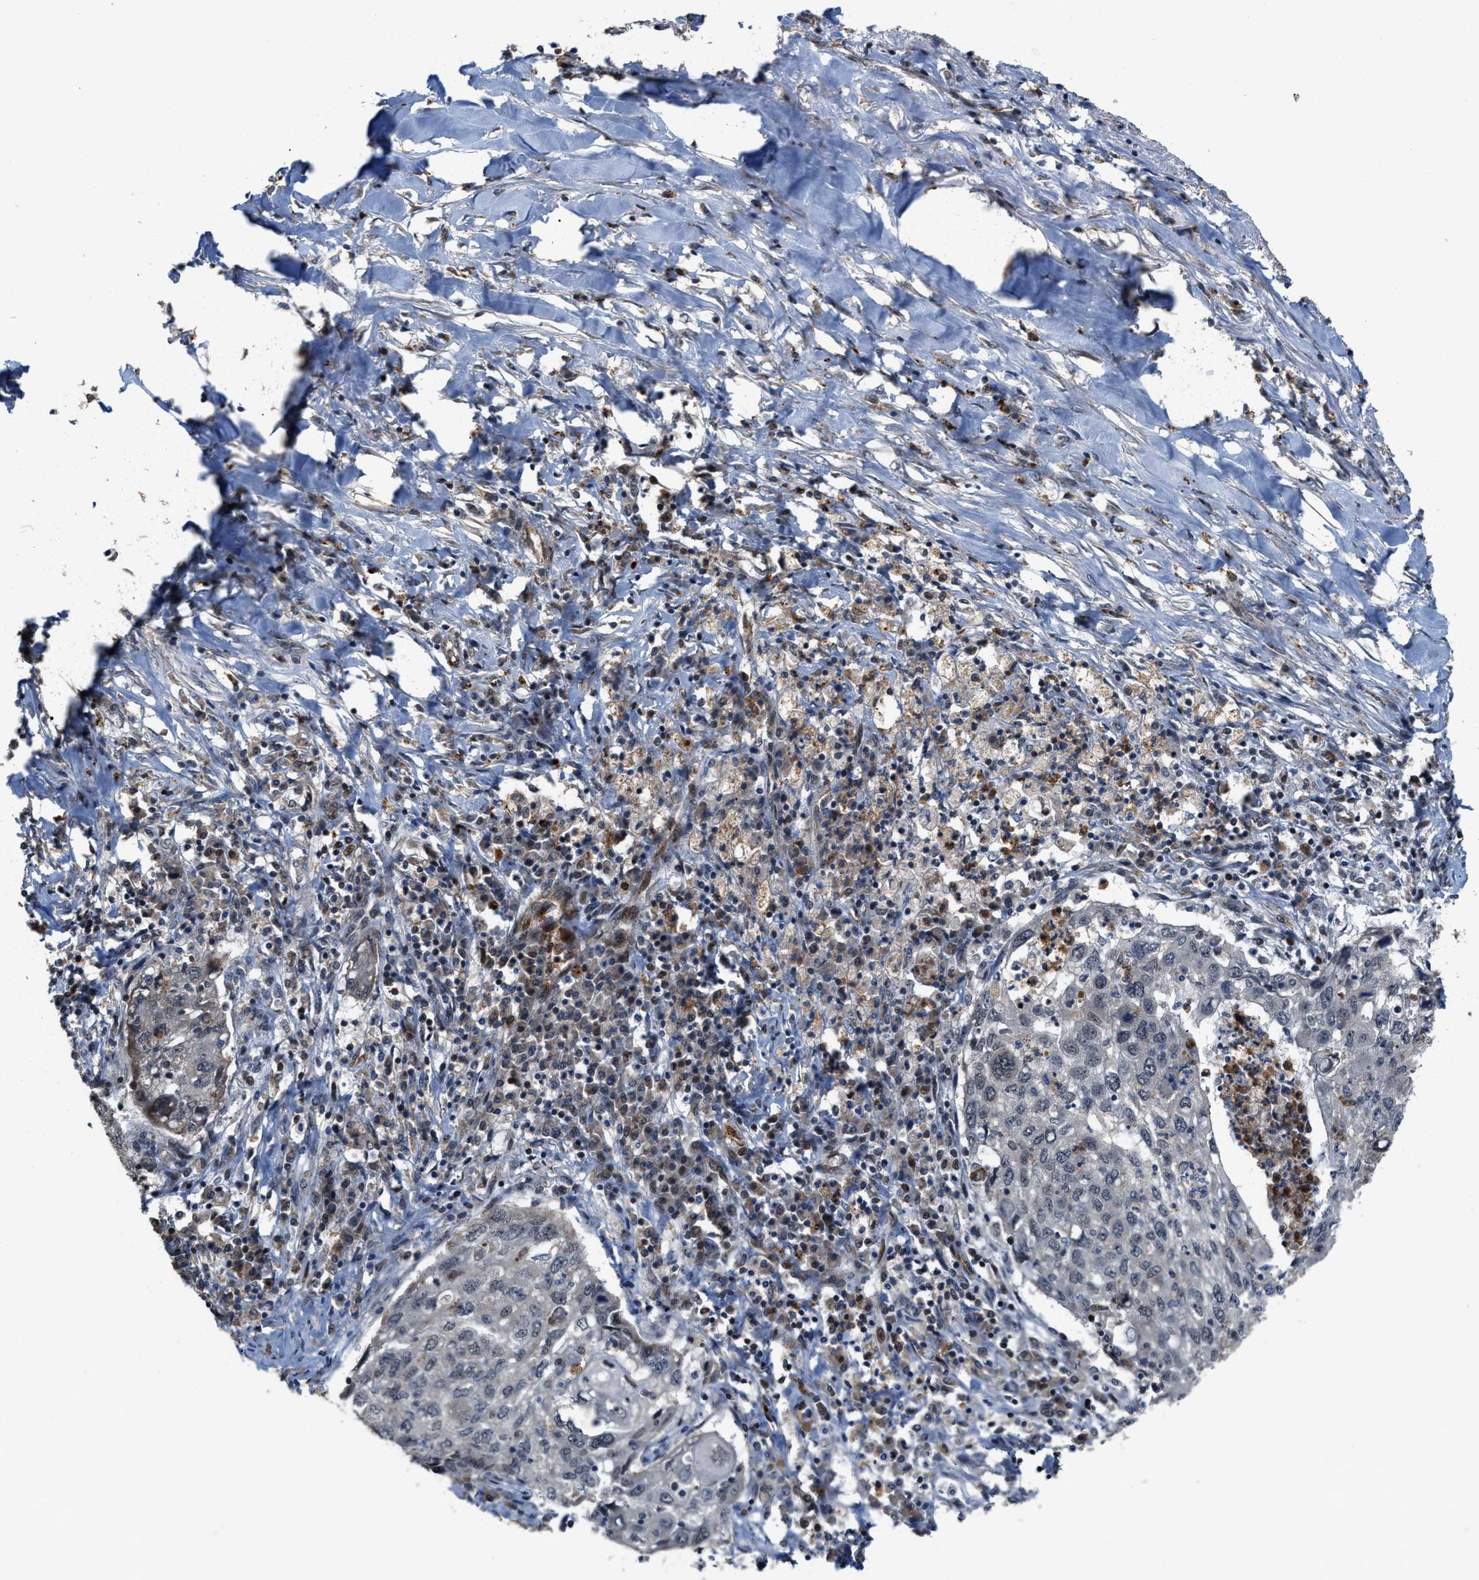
{"staining": {"intensity": "negative", "quantity": "none", "location": "none"}, "tissue": "lung cancer", "cell_type": "Tumor cells", "image_type": "cancer", "snomed": [{"axis": "morphology", "description": "Squamous cell carcinoma, NOS"}, {"axis": "topography", "description": "Lung"}], "caption": "Immunohistochemistry (IHC) of human lung cancer shows no positivity in tumor cells.", "gene": "DPF2", "patient": {"sex": "female", "age": 63}}